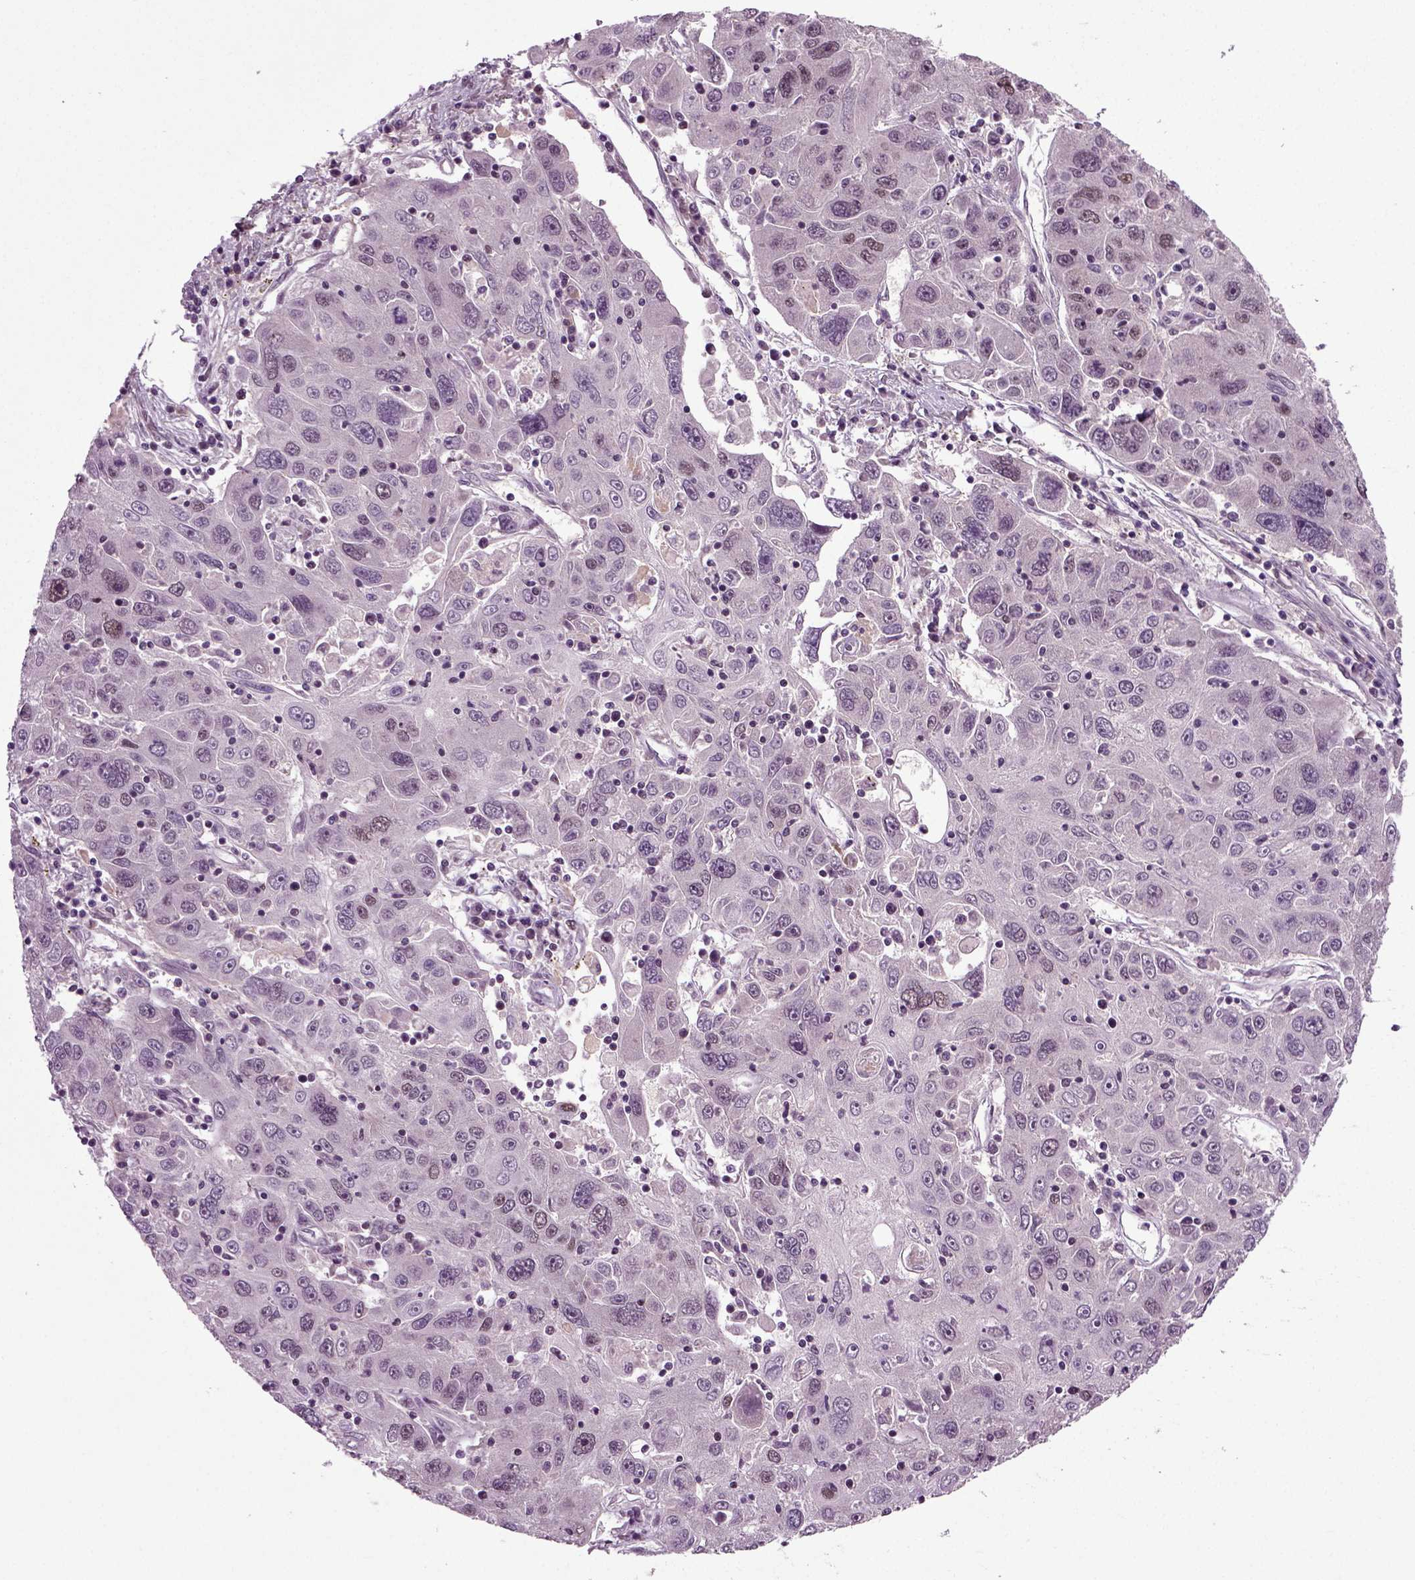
{"staining": {"intensity": "negative", "quantity": "none", "location": "none"}, "tissue": "stomach cancer", "cell_type": "Tumor cells", "image_type": "cancer", "snomed": [{"axis": "morphology", "description": "Adenocarcinoma, NOS"}, {"axis": "topography", "description": "Stomach"}], "caption": "Histopathology image shows no significant protein expression in tumor cells of stomach cancer. (Brightfield microscopy of DAB (3,3'-diaminobenzidine) IHC at high magnification).", "gene": "RCOR3", "patient": {"sex": "male", "age": 56}}